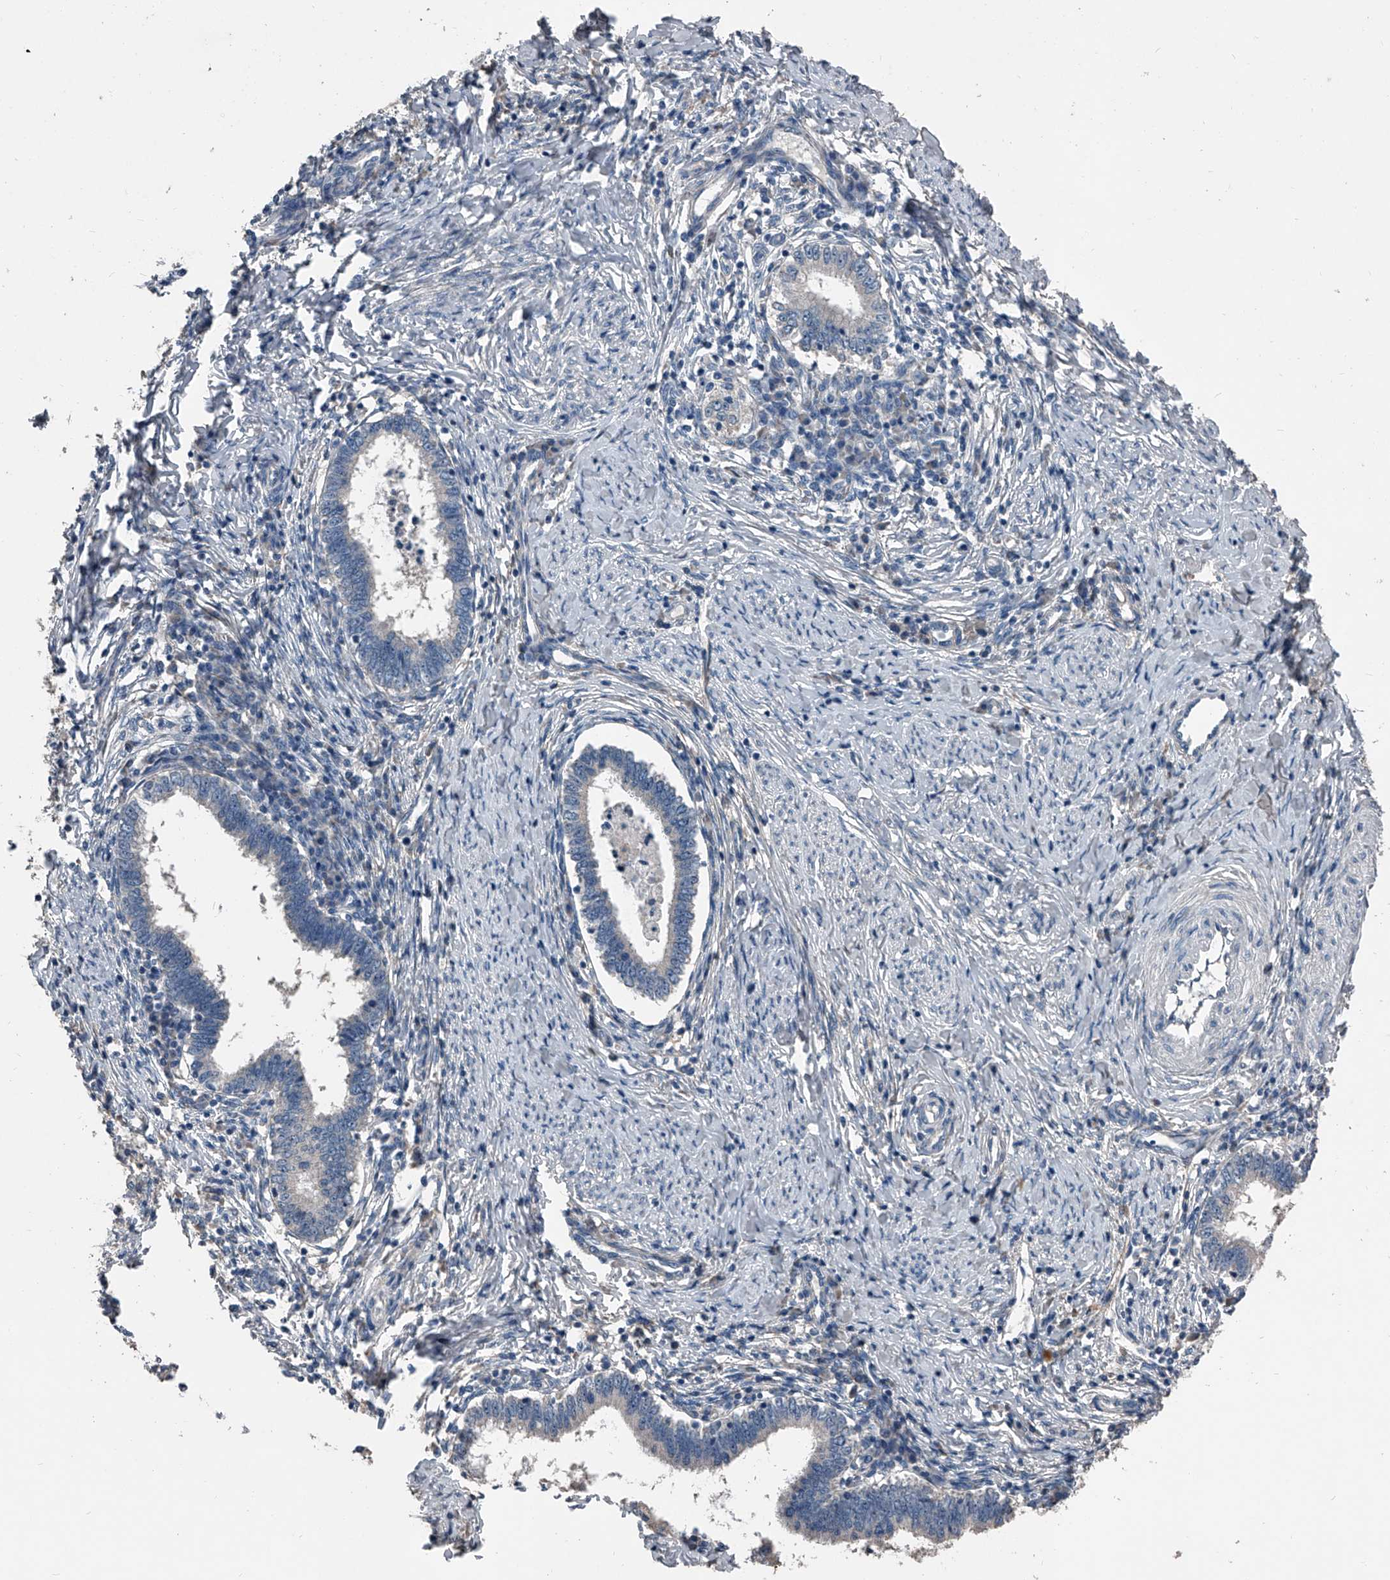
{"staining": {"intensity": "negative", "quantity": "none", "location": "none"}, "tissue": "cervical cancer", "cell_type": "Tumor cells", "image_type": "cancer", "snomed": [{"axis": "morphology", "description": "Adenocarcinoma, NOS"}, {"axis": "topography", "description": "Cervix"}], "caption": "High magnification brightfield microscopy of cervical cancer stained with DAB (brown) and counterstained with hematoxylin (blue): tumor cells show no significant positivity. (DAB immunohistochemistry with hematoxylin counter stain).", "gene": "PHACTR1", "patient": {"sex": "female", "age": 36}}